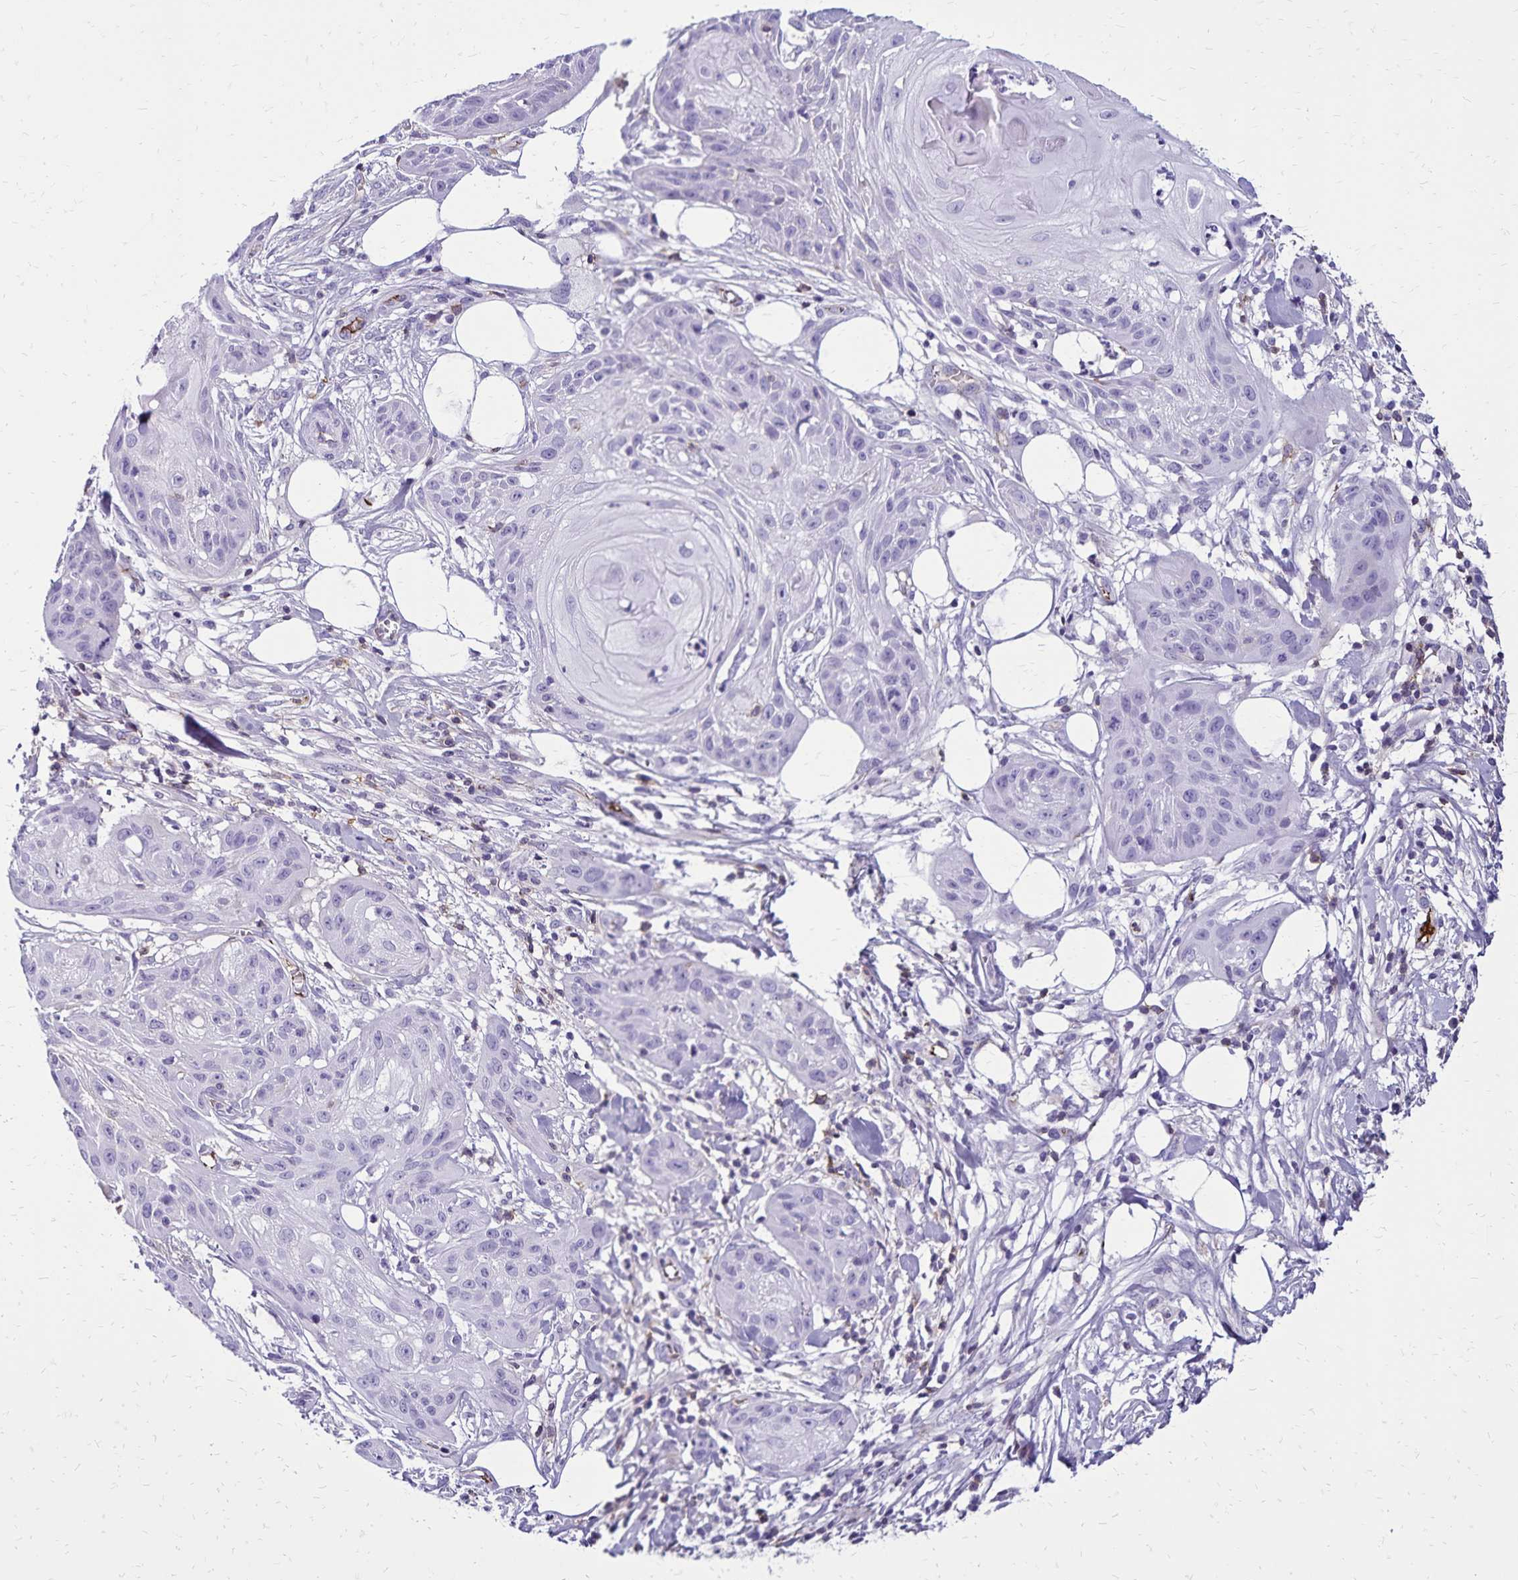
{"staining": {"intensity": "negative", "quantity": "none", "location": "none"}, "tissue": "skin cancer", "cell_type": "Tumor cells", "image_type": "cancer", "snomed": [{"axis": "morphology", "description": "Squamous cell carcinoma, NOS"}, {"axis": "topography", "description": "Skin"}], "caption": "Micrograph shows no protein expression in tumor cells of skin squamous cell carcinoma tissue. The staining was performed using DAB (3,3'-diaminobenzidine) to visualize the protein expression in brown, while the nuclei were stained in blue with hematoxylin (Magnification: 20x).", "gene": "CD27", "patient": {"sex": "female", "age": 88}}